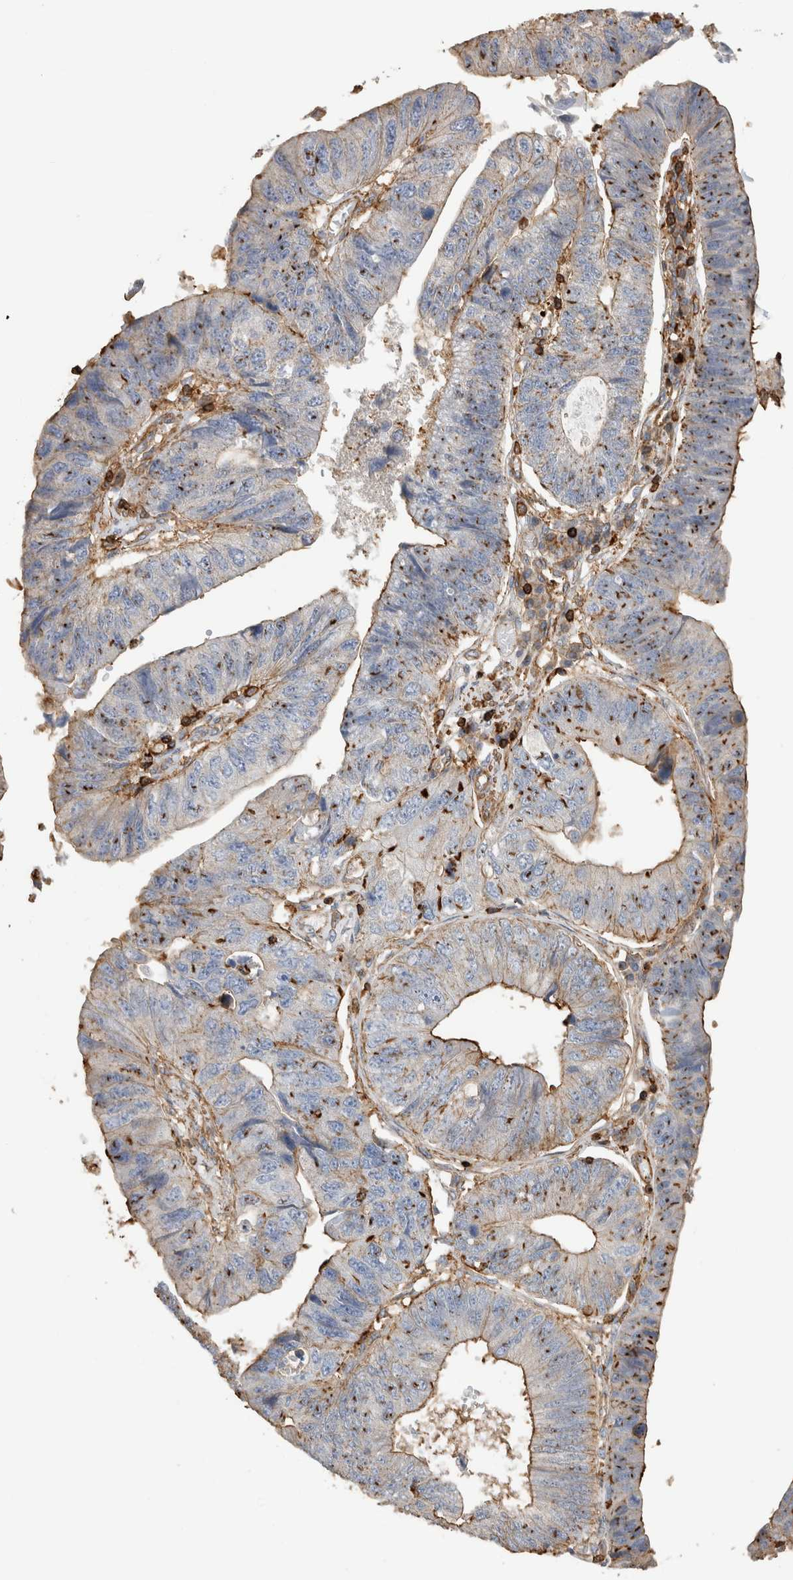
{"staining": {"intensity": "moderate", "quantity": "25%-75%", "location": "cytoplasmic/membranous,nuclear"}, "tissue": "stomach cancer", "cell_type": "Tumor cells", "image_type": "cancer", "snomed": [{"axis": "morphology", "description": "Adenocarcinoma, NOS"}, {"axis": "topography", "description": "Stomach"}], "caption": "High-magnification brightfield microscopy of adenocarcinoma (stomach) stained with DAB (3,3'-diaminobenzidine) (brown) and counterstained with hematoxylin (blue). tumor cells exhibit moderate cytoplasmic/membranous and nuclear positivity is present in about25%-75% of cells. (DAB (3,3'-diaminobenzidine) IHC, brown staining for protein, blue staining for nuclei).", "gene": "GPER1", "patient": {"sex": "male", "age": 59}}